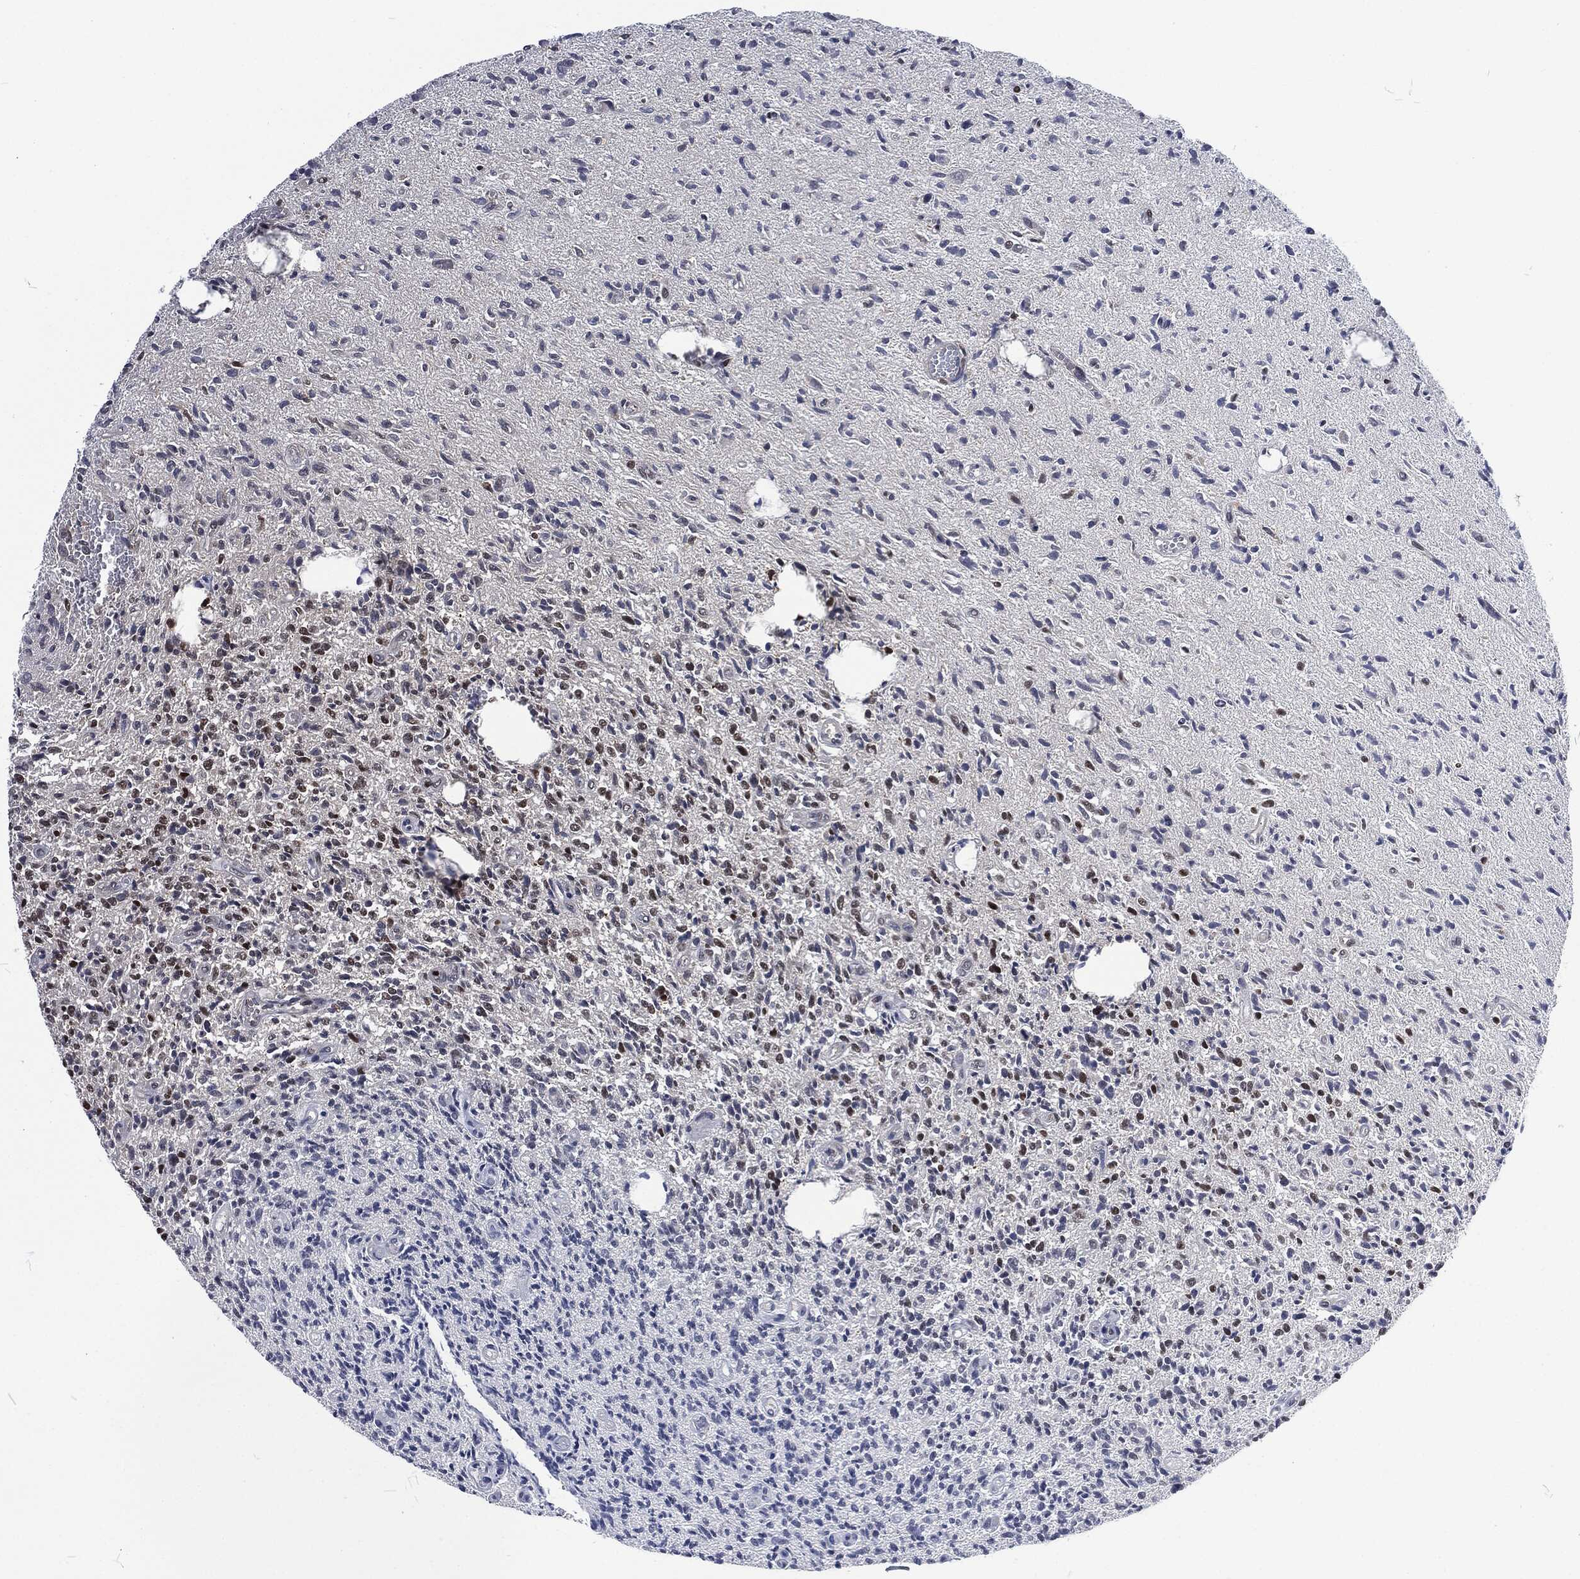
{"staining": {"intensity": "strong", "quantity": "<25%", "location": "nuclear"}, "tissue": "glioma", "cell_type": "Tumor cells", "image_type": "cancer", "snomed": [{"axis": "morphology", "description": "Glioma, malignant, High grade"}, {"axis": "topography", "description": "Brain"}], "caption": "A medium amount of strong nuclear staining is identified in about <25% of tumor cells in glioma tissue.", "gene": "DCPS", "patient": {"sex": "male", "age": 64}}